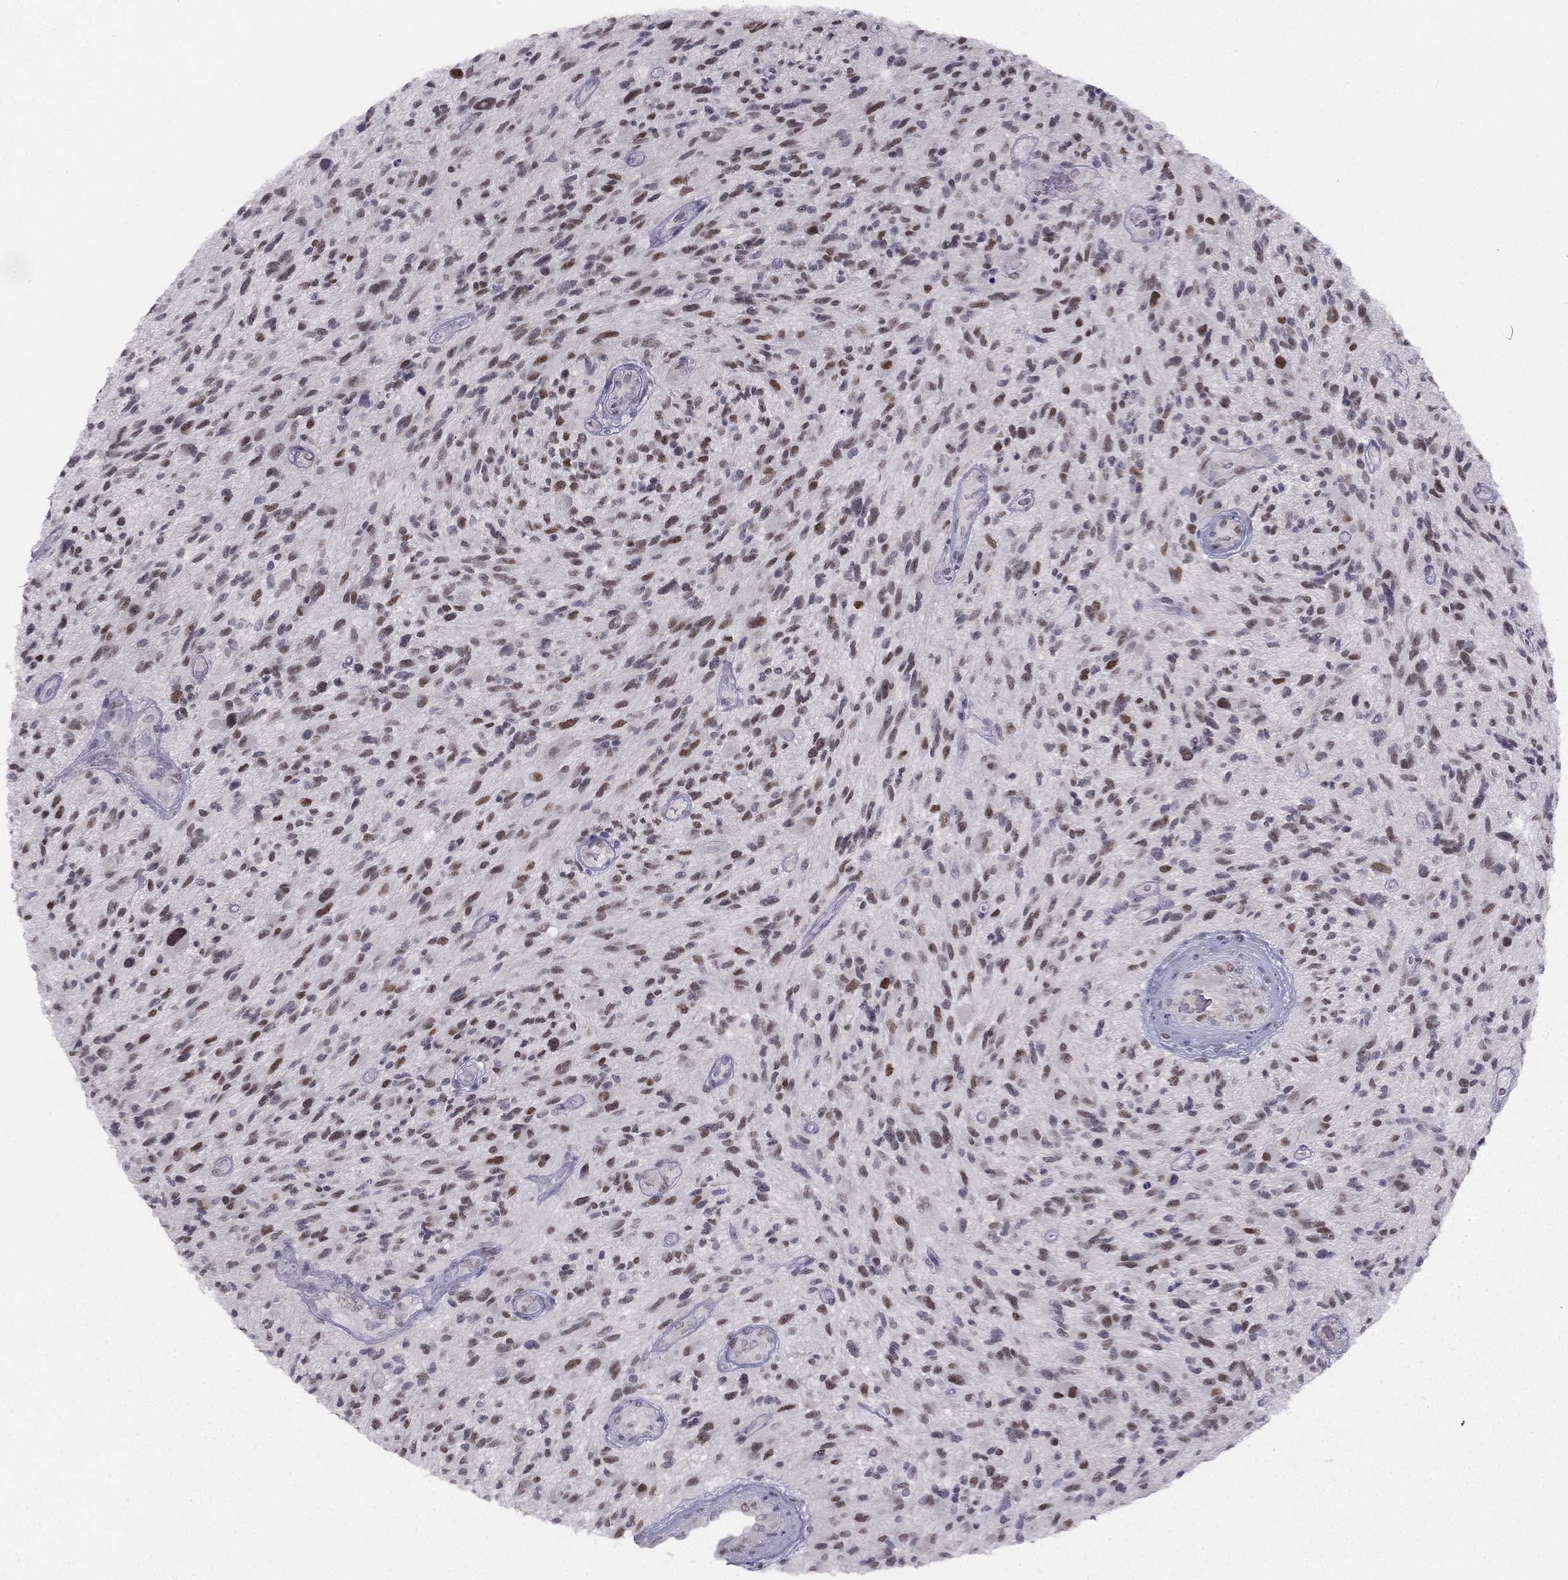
{"staining": {"intensity": "negative", "quantity": "none", "location": "none"}, "tissue": "glioma", "cell_type": "Tumor cells", "image_type": "cancer", "snomed": [{"axis": "morphology", "description": "Glioma, malignant, High grade"}, {"axis": "topography", "description": "Brain"}], "caption": "IHC micrograph of human glioma stained for a protein (brown), which reveals no staining in tumor cells.", "gene": "TRPS1", "patient": {"sex": "male", "age": 47}}